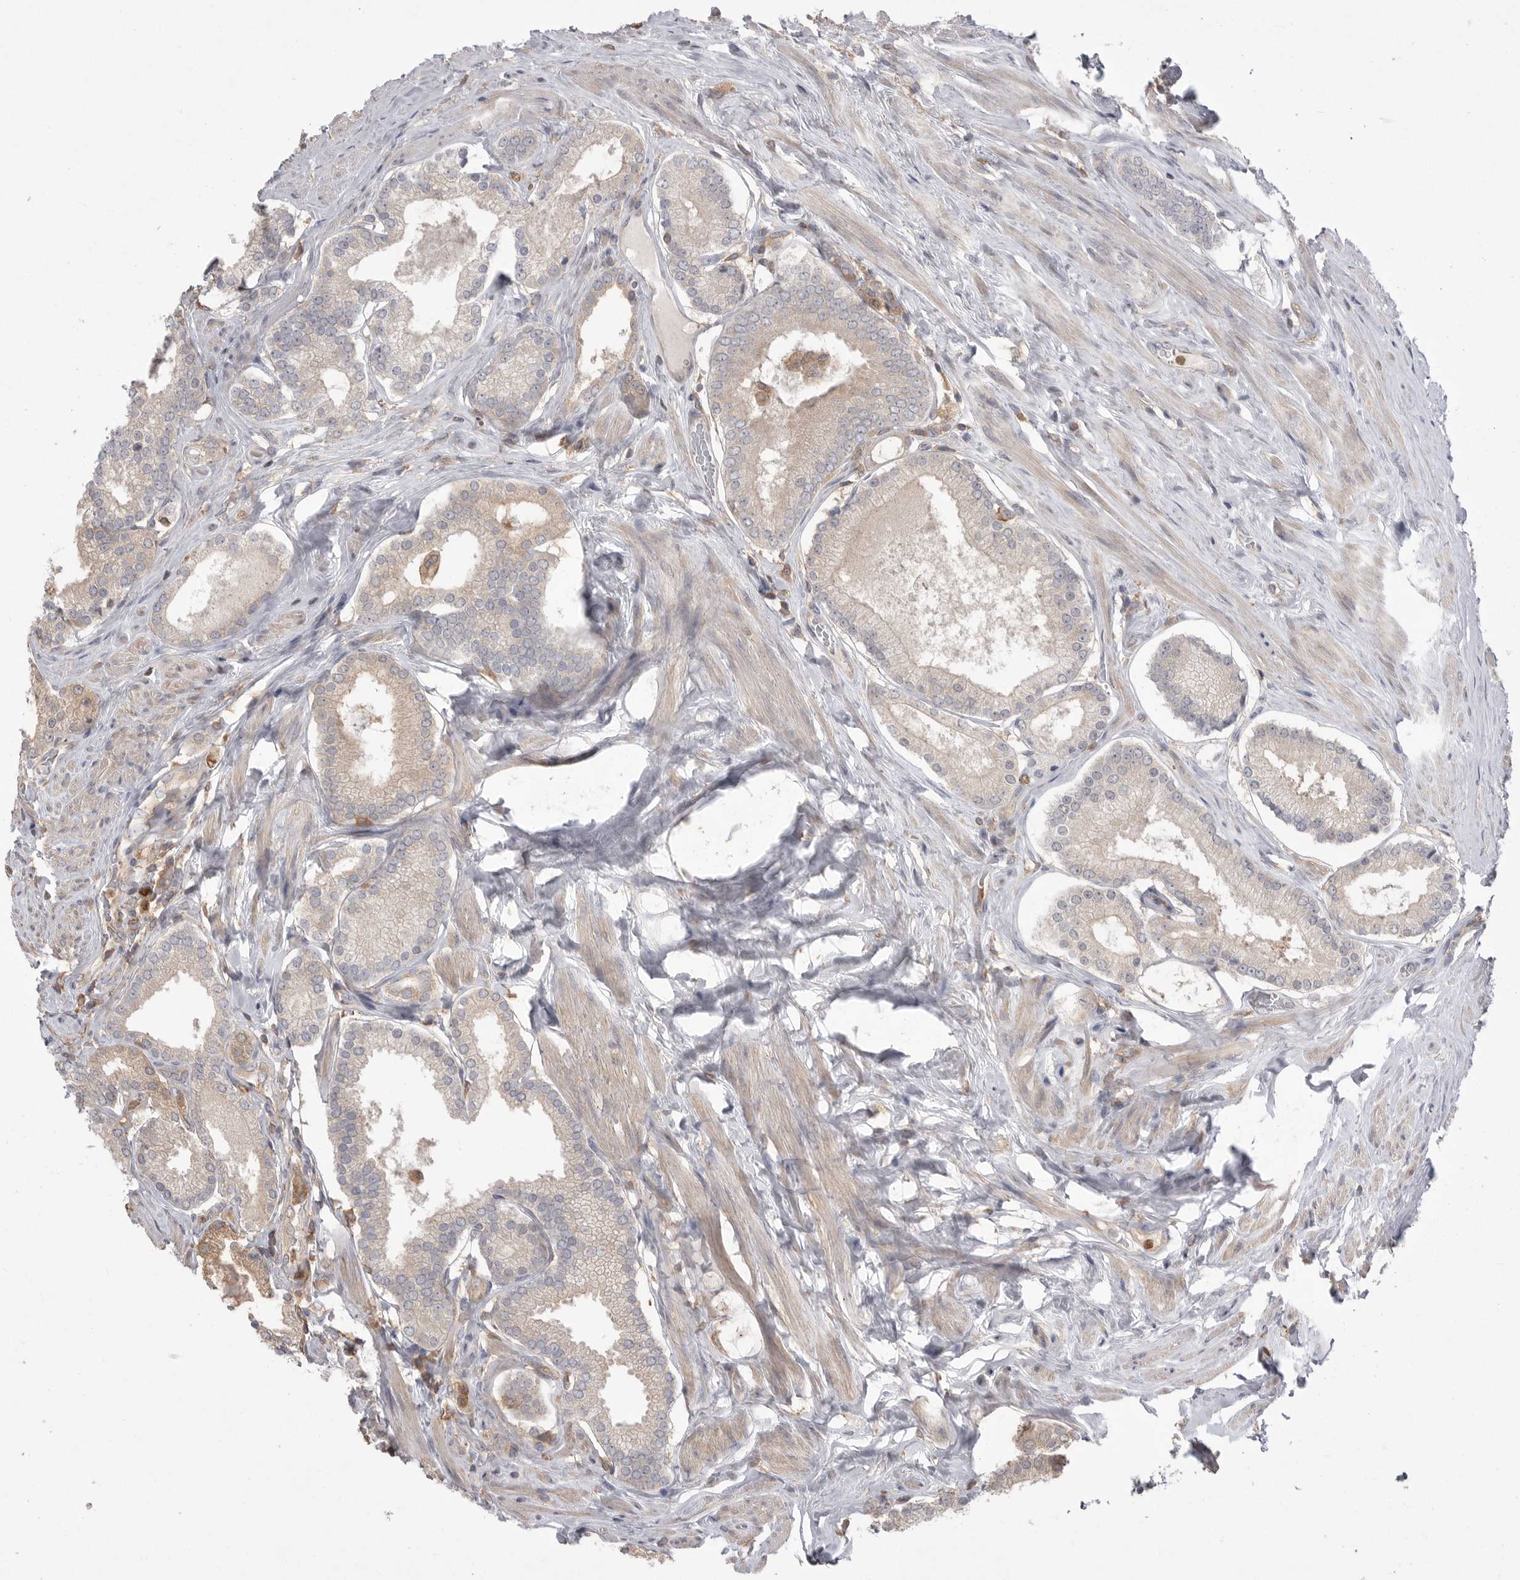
{"staining": {"intensity": "strong", "quantity": "<25%", "location": "nuclear"}, "tissue": "prostate cancer", "cell_type": "Tumor cells", "image_type": "cancer", "snomed": [{"axis": "morphology", "description": "Adenocarcinoma, Low grade"}, {"axis": "topography", "description": "Prostate"}], "caption": "An image showing strong nuclear positivity in approximately <25% of tumor cells in adenocarcinoma (low-grade) (prostate), as visualized by brown immunohistochemical staining.", "gene": "TOP2A", "patient": {"sex": "male", "age": 71}}